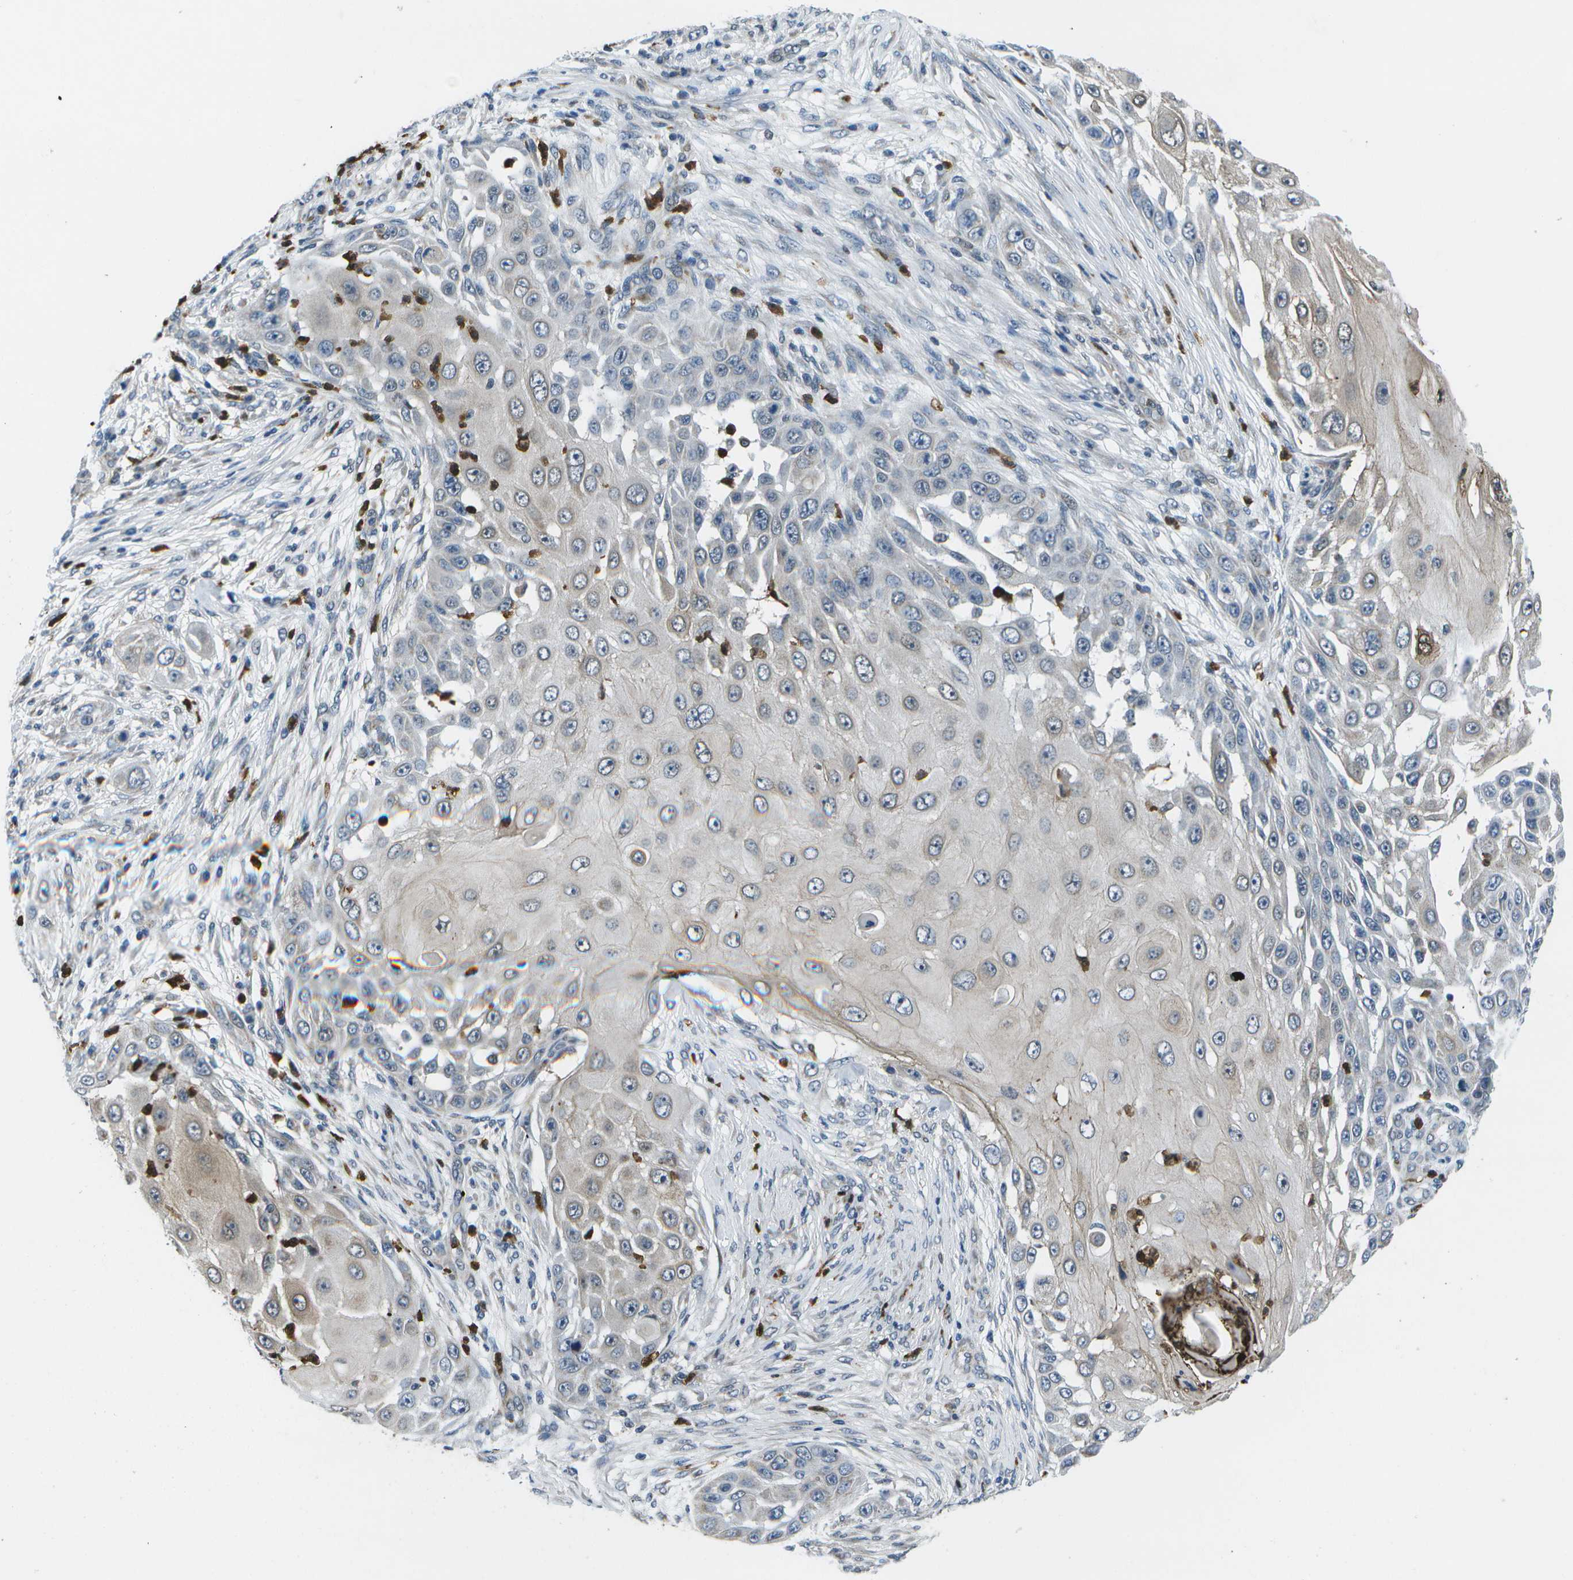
{"staining": {"intensity": "weak", "quantity": "<25%", "location": "cytoplasmic/membranous"}, "tissue": "skin cancer", "cell_type": "Tumor cells", "image_type": "cancer", "snomed": [{"axis": "morphology", "description": "Squamous cell carcinoma, NOS"}, {"axis": "topography", "description": "Skin"}], "caption": "Tumor cells are negative for protein expression in human skin squamous cell carcinoma.", "gene": "GALNT15", "patient": {"sex": "female", "age": 44}}